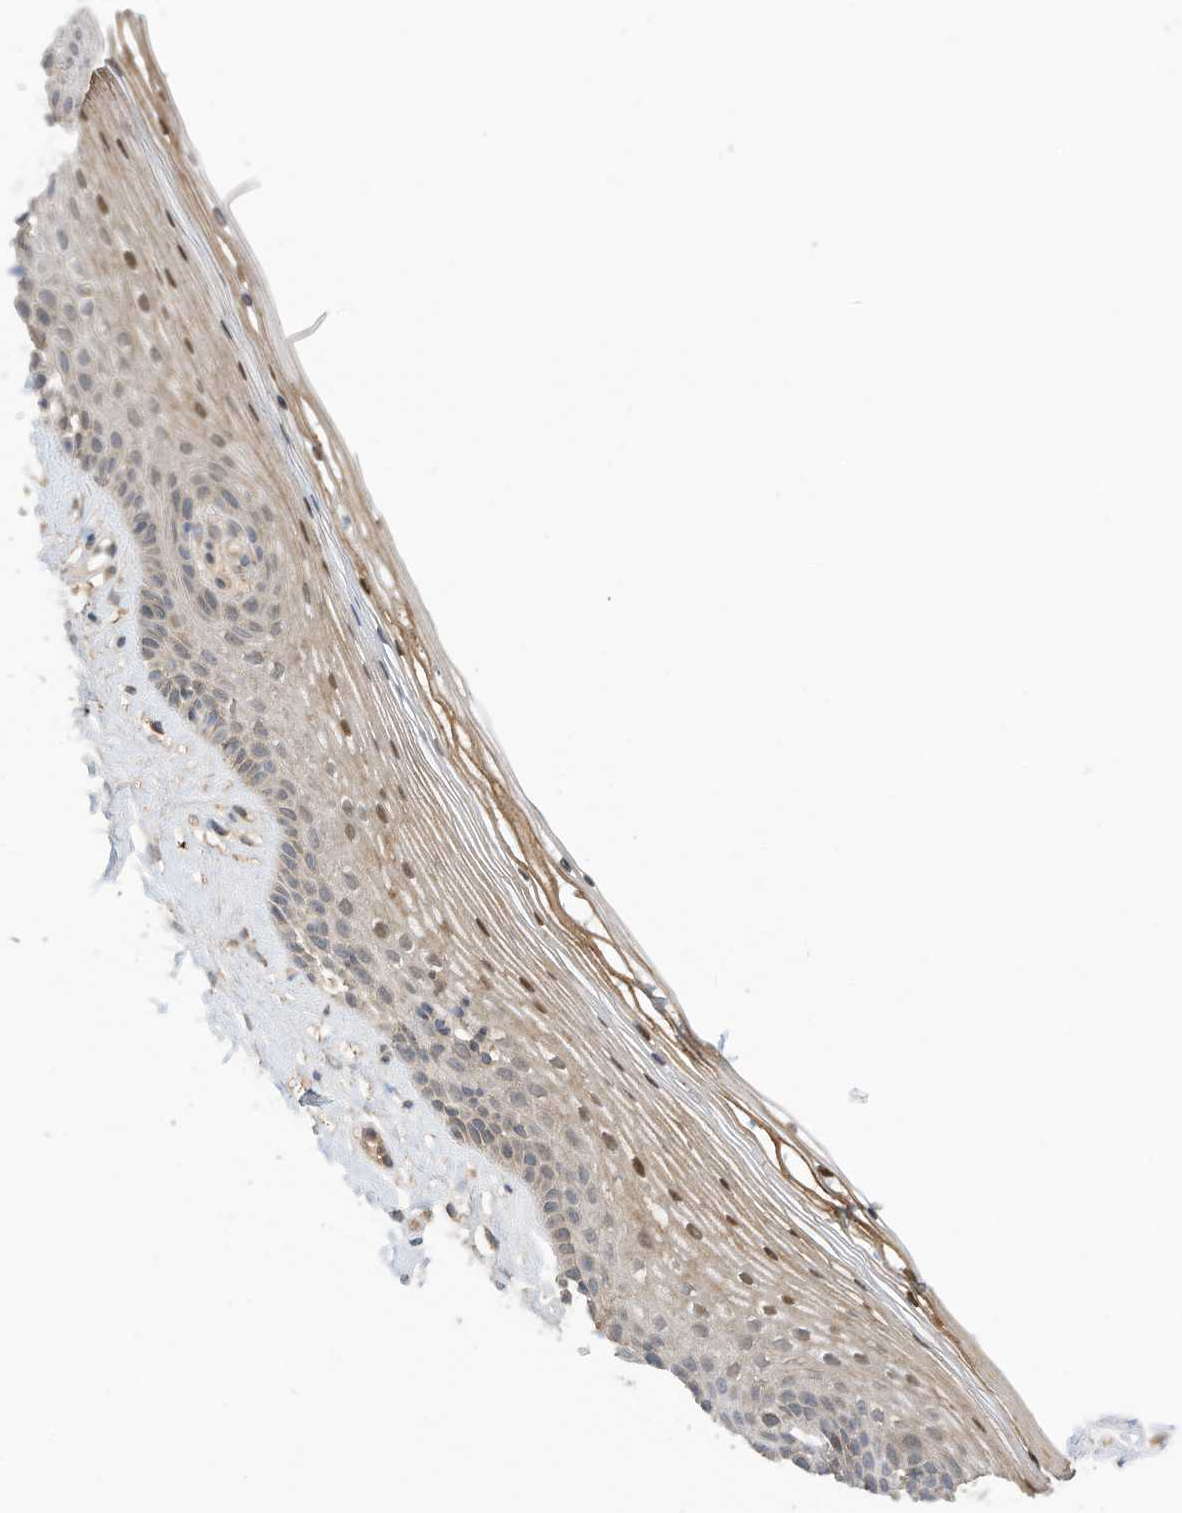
{"staining": {"intensity": "weak", "quantity": "25%-75%", "location": "cytoplasmic/membranous,nuclear"}, "tissue": "vagina", "cell_type": "Squamous epithelial cells", "image_type": "normal", "snomed": [{"axis": "morphology", "description": "Normal tissue, NOS"}, {"axis": "topography", "description": "Vagina"}], "caption": "Squamous epithelial cells show low levels of weak cytoplasmic/membranous,nuclear expression in approximately 25%-75% of cells in benign human vagina. The staining is performed using DAB (3,3'-diaminobenzidine) brown chromogen to label protein expression. The nuclei are counter-stained blue using hematoxylin.", "gene": "REC8", "patient": {"sex": "female", "age": 46}}